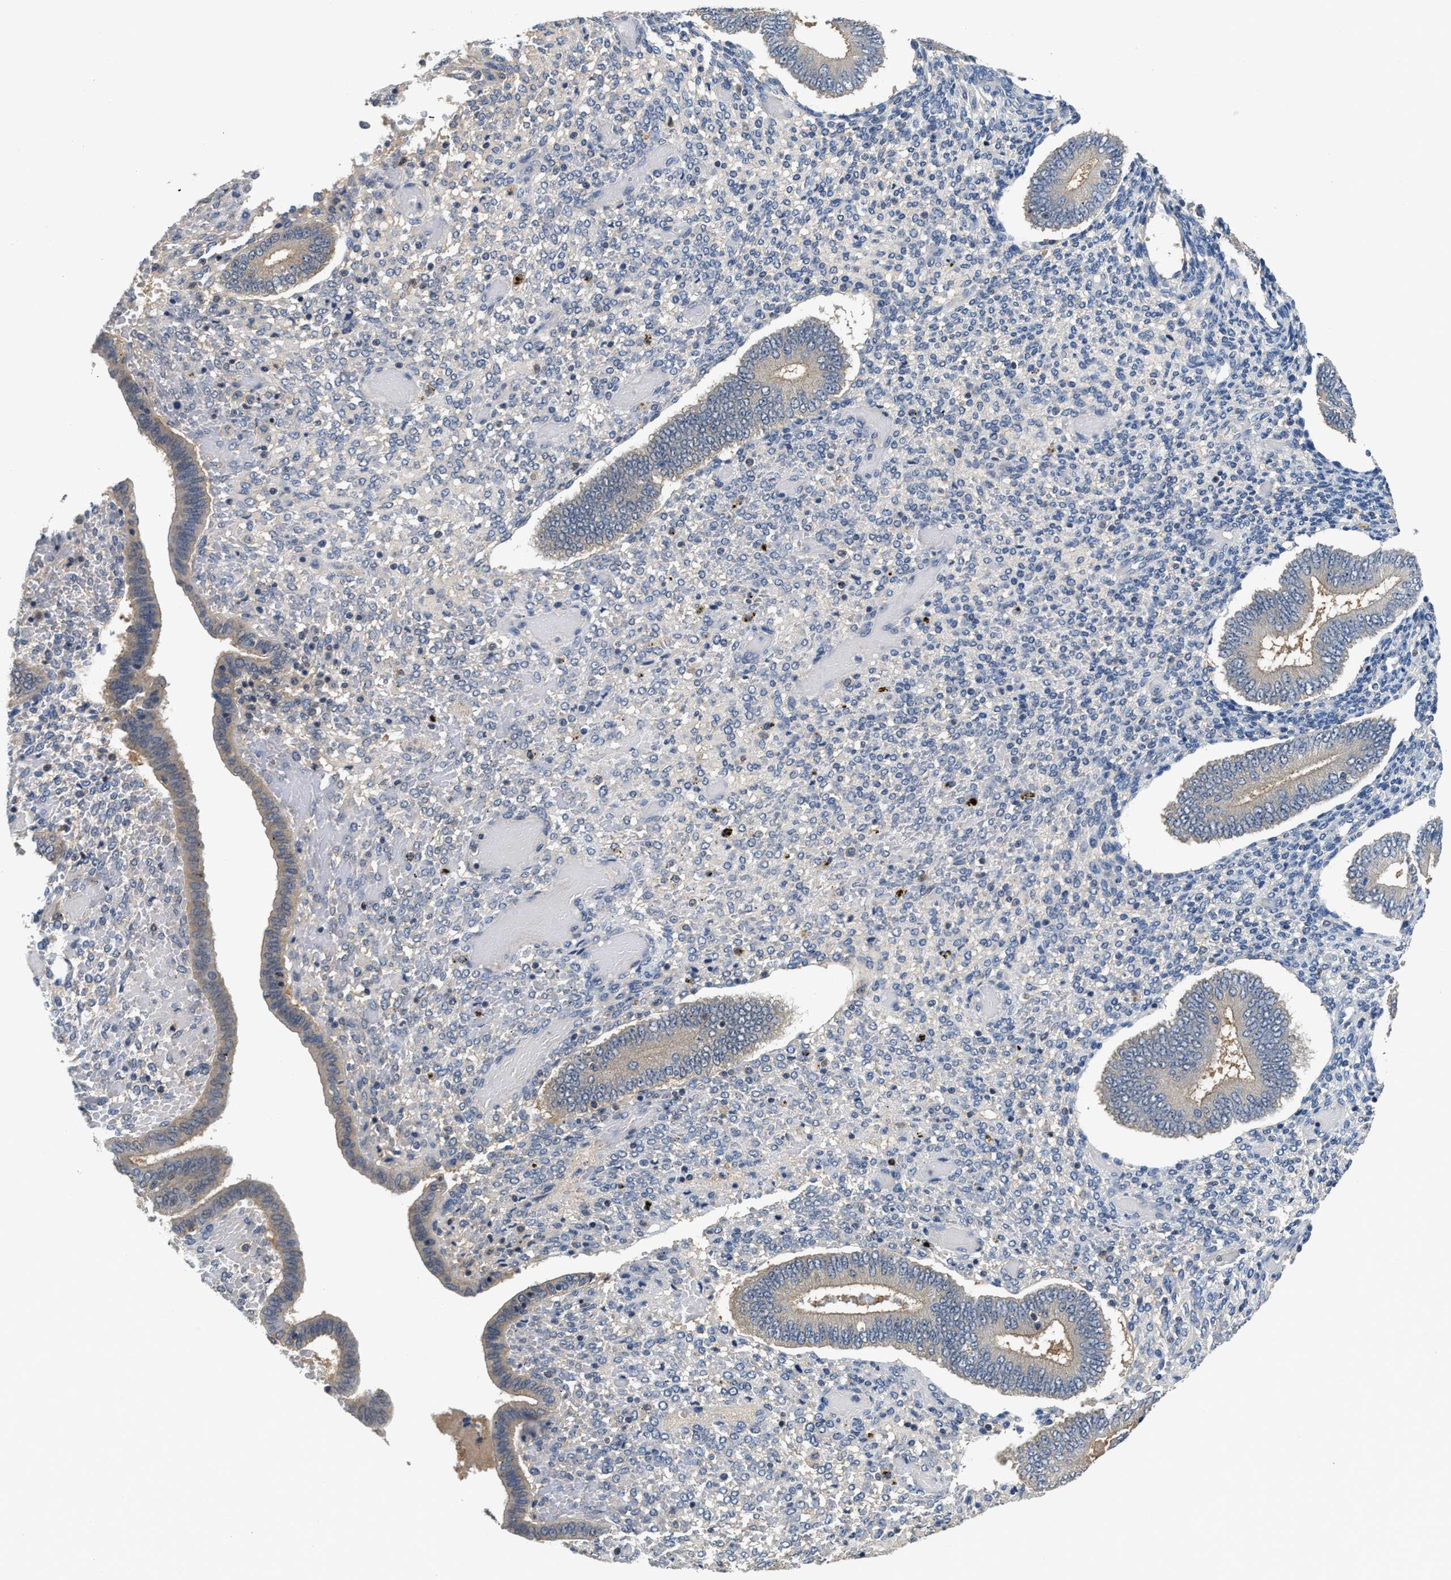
{"staining": {"intensity": "negative", "quantity": "none", "location": "none"}, "tissue": "endometrium", "cell_type": "Cells in endometrial stroma", "image_type": "normal", "snomed": [{"axis": "morphology", "description": "Normal tissue, NOS"}, {"axis": "topography", "description": "Endometrium"}], "caption": "High power microscopy micrograph of an immunohistochemistry (IHC) image of normal endometrium, revealing no significant expression in cells in endometrial stroma. The staining is performed using DAB (3,3'-diaminobenzidine) brown chromogen with nuclei counter-stained in using hematoxylin.", "gene": "INHA", "patient": {"sex": "female", "age": 42}}